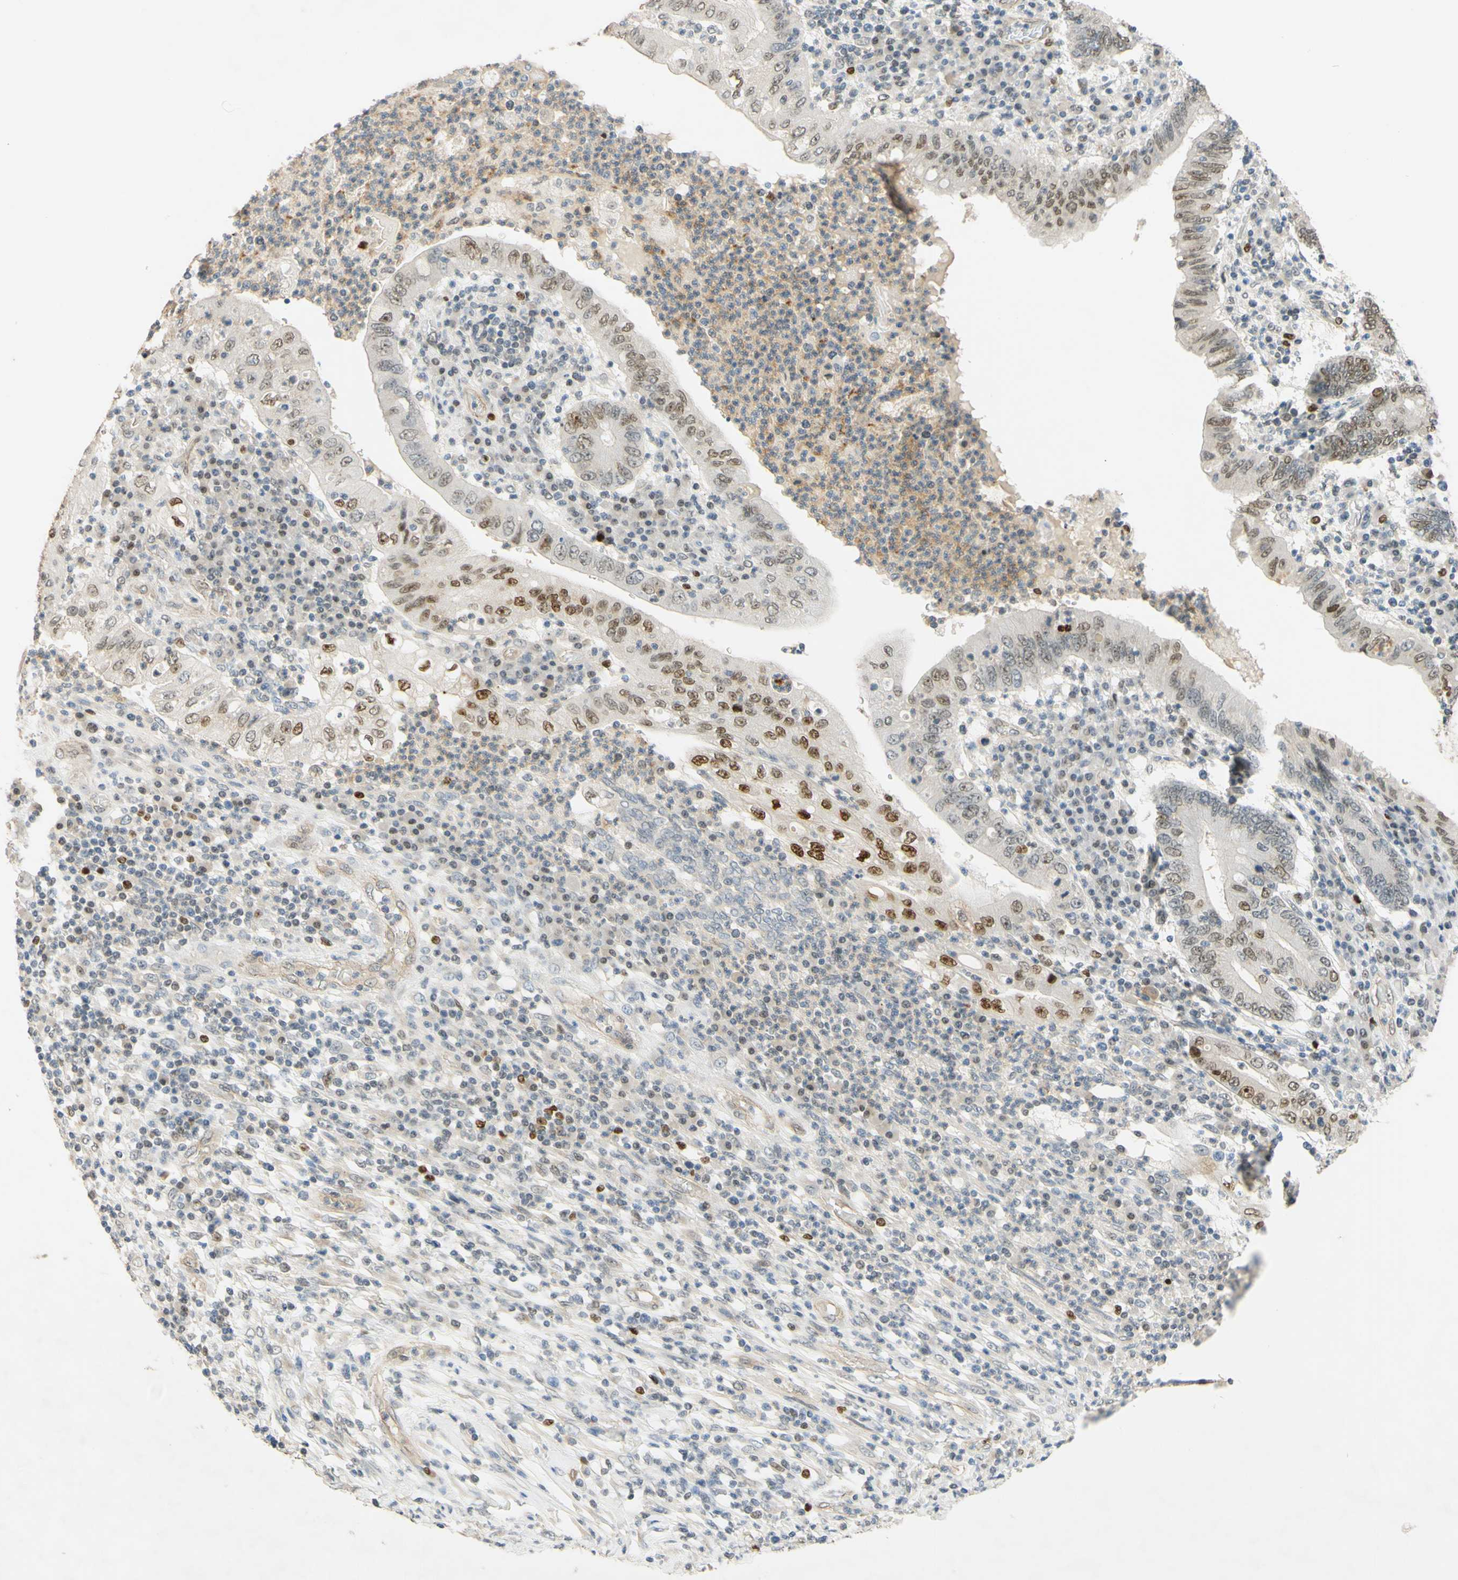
{"staining": {"intensity": "moderate", "quantity": "25%-75%", "location": "nuclear"}, "tissue": "stomach cancer", "cell_type": "Tumor cells", "image_type": "cancer", "snomed": [{"axis": "morphology", "description": "Normal tissue, NOS"}, {"axis": "morphology", "description": "Adenocarcinoma, NOS"}, {"axis": "topography", "description": "Esophagus"}, {"axis": "topography", "description": "Stomach, upper"}, {"axis": "topography", "description": "Peripheral nerve tissue"}], "caption": "This micrograph exhibits stomach adenocarcinoma stained with IHC to label a protein in brown. The nuclear of tumor cells show moderate positivity for the protein. Nuclei are counter-stained blue.", "gene": "POLB", "patient": {"sex": "male", "age": 62}}